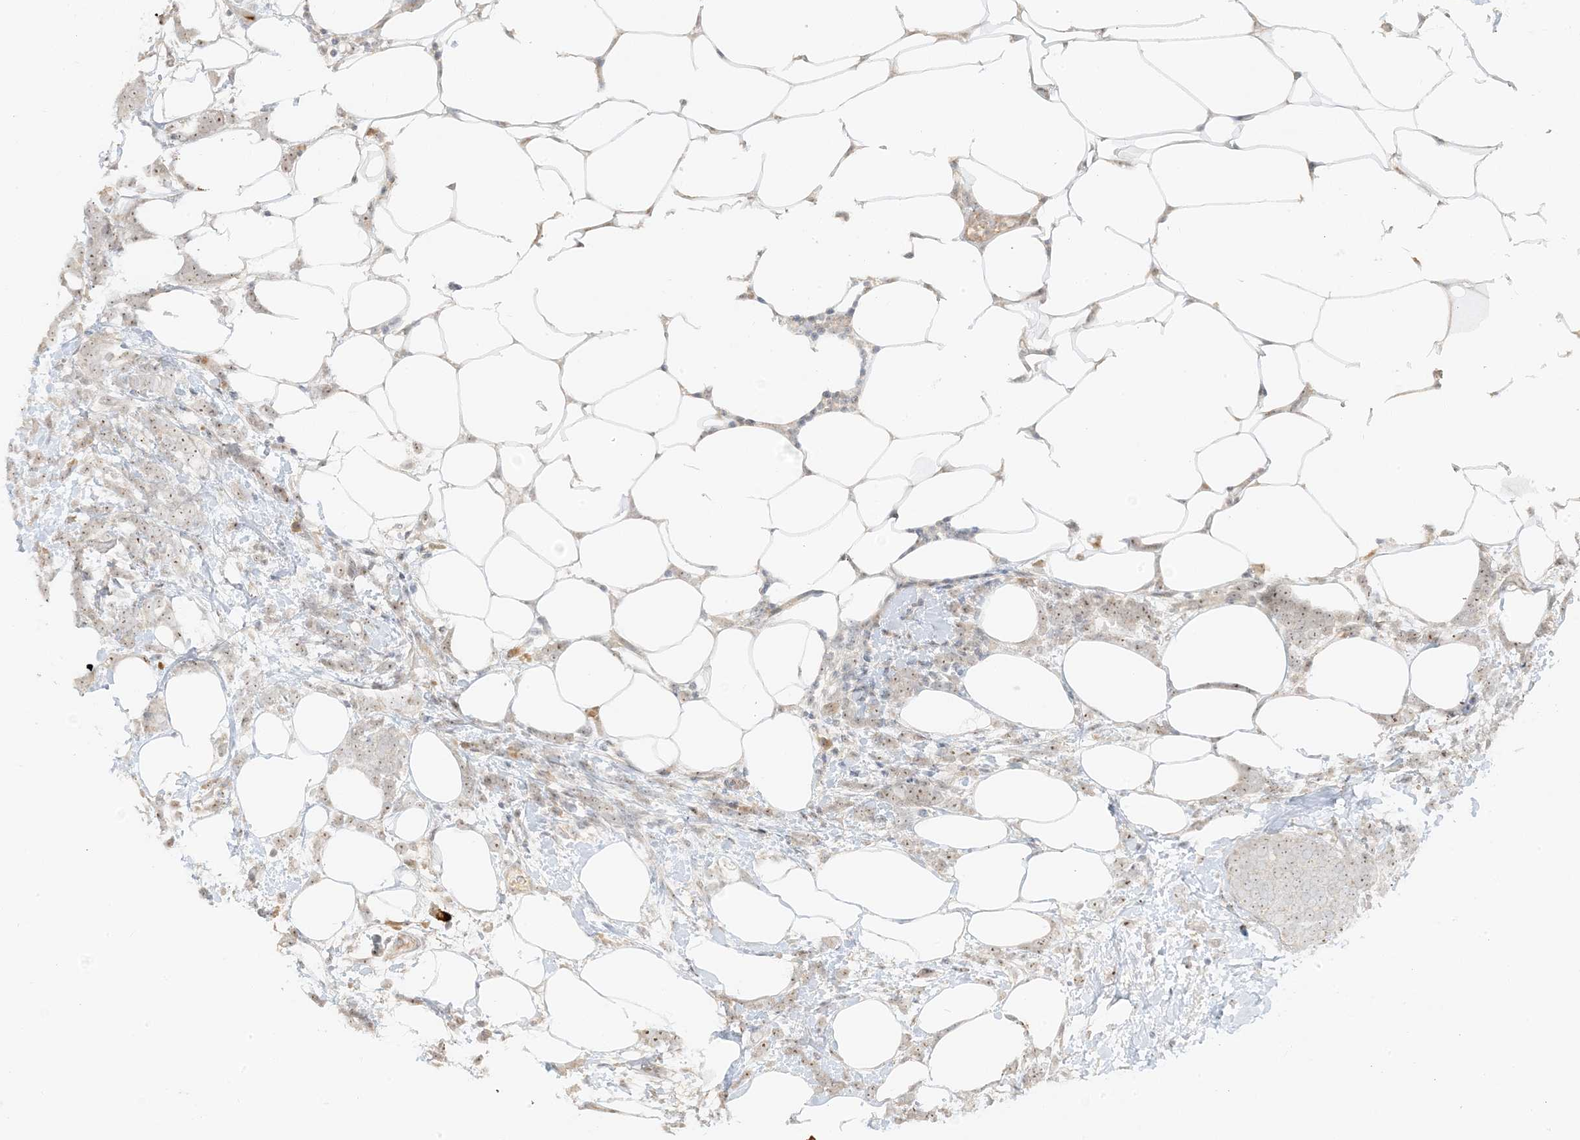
{"staining": {"intensity": "moderate", "quantity": ">75%", "location": "nuclear"}, "tissue": "breast cancer", "cell_type": "Tumor cells", "image_type": "cancer", "snomed": [{"axis": "morphology", "description": "Lobular carcinoma"}, {"axis": "topography", "description": "Breast"}], "caption": "Breast cancer was stained to show a protein in brown. There is medium levels of moderate nuclear positivity in about >75% of tumor cells. (IHC, brightfield microscopy, high magnification).", "gene": "ETAA1", "patient": {"sex": "female", "age": 58}}